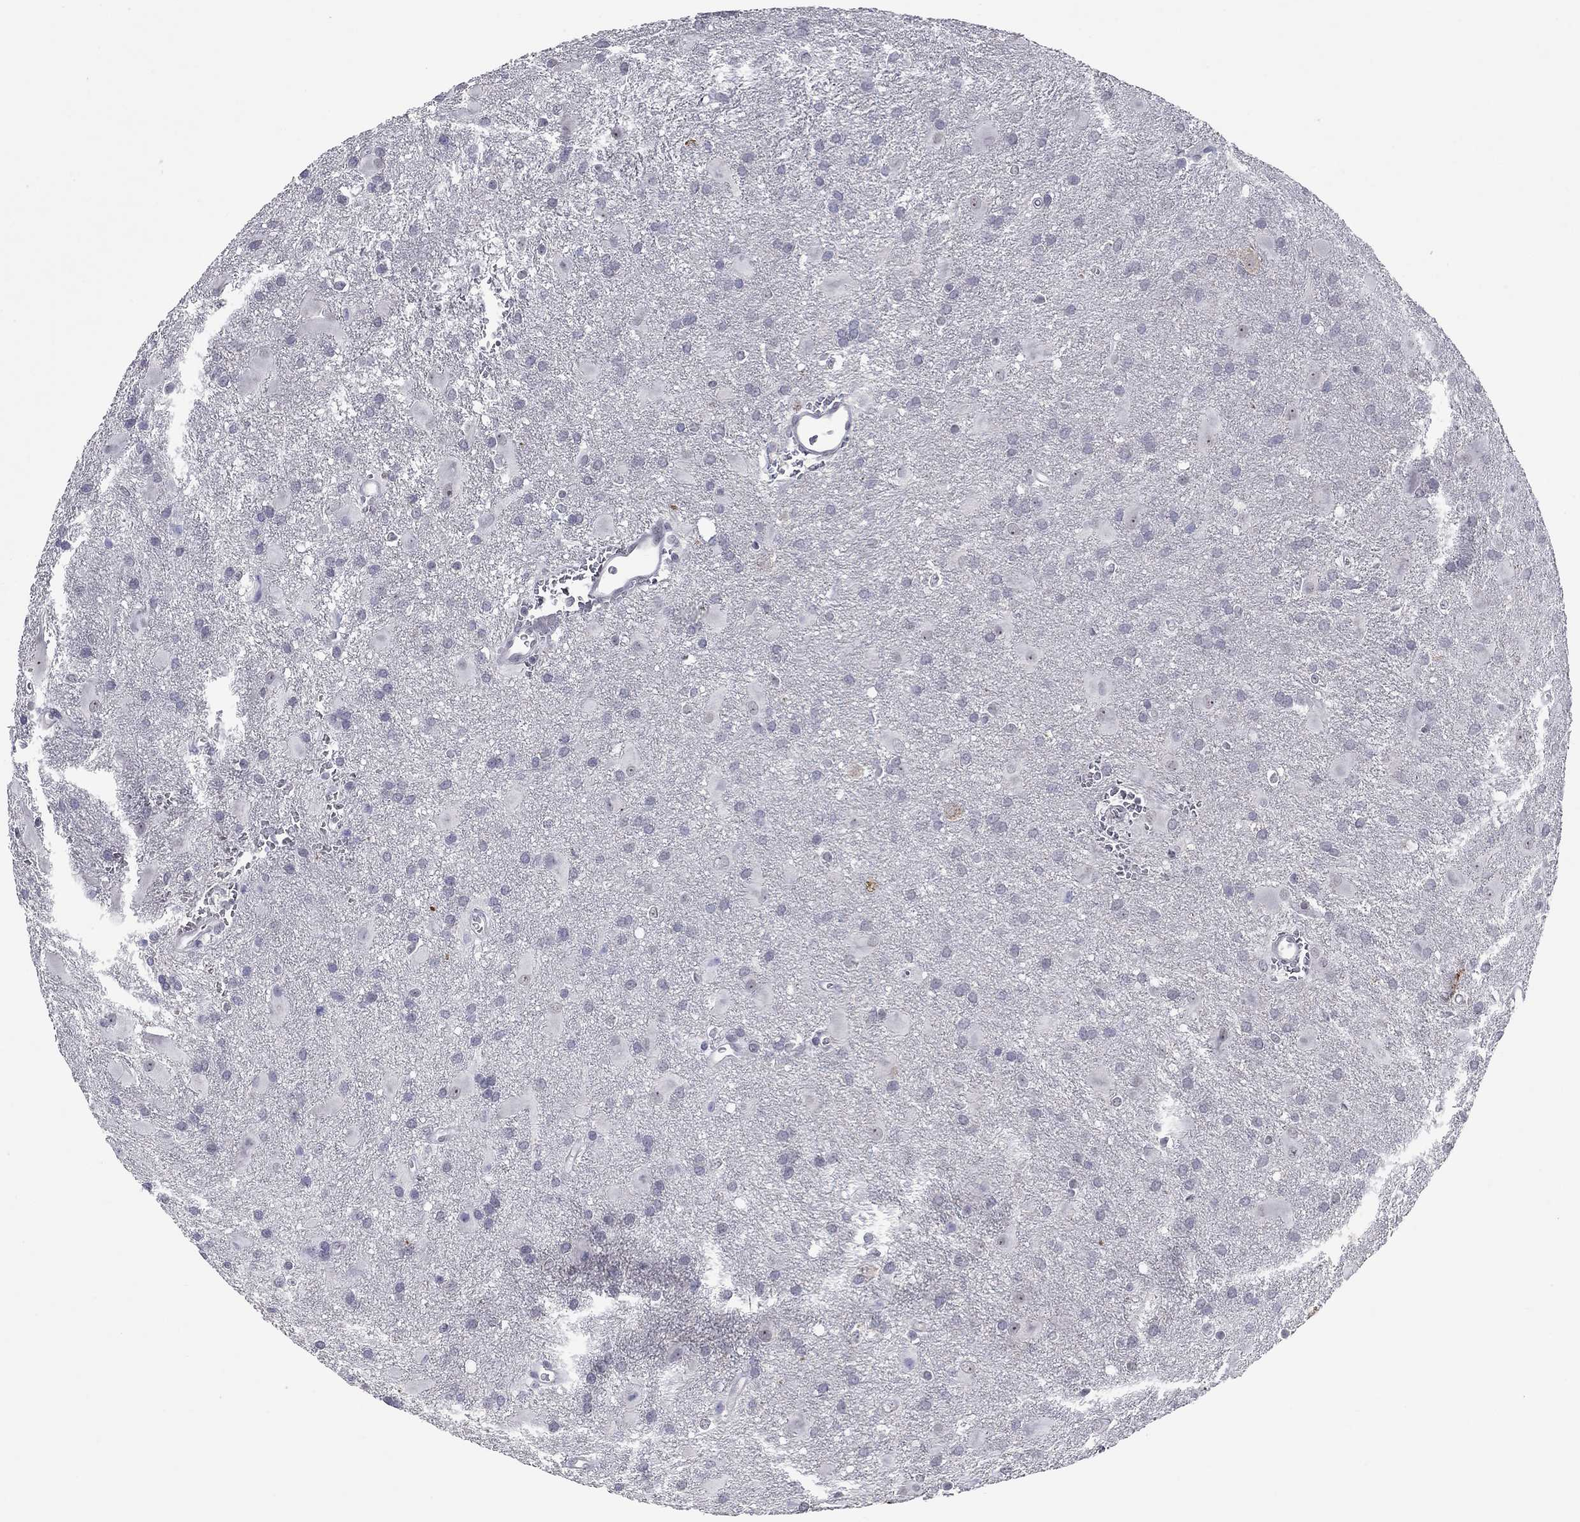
{"staining": {"intensity": "negative", "quantity": "none", "location": "none"}, "tissue": "glioma", "cell_type": "Tumor cells", "image_type": "cancer", "snomed": [{"axis": "morphology", "description": "Glioma, malignant, Low grade"}, {"axis": "topography", "description": "Brain"}], "caption": "Immunohistochemistry histopathology image of glioma stained for a protein (brown), which displays no positivity in tumor cells. (DAB (3,3'-diaminobenzidine) immunohistochemistry visualized using brightfield microscopy, high magnification).", "gene": "SHOC2", "patient": {"sex": "male", "age": 58}}